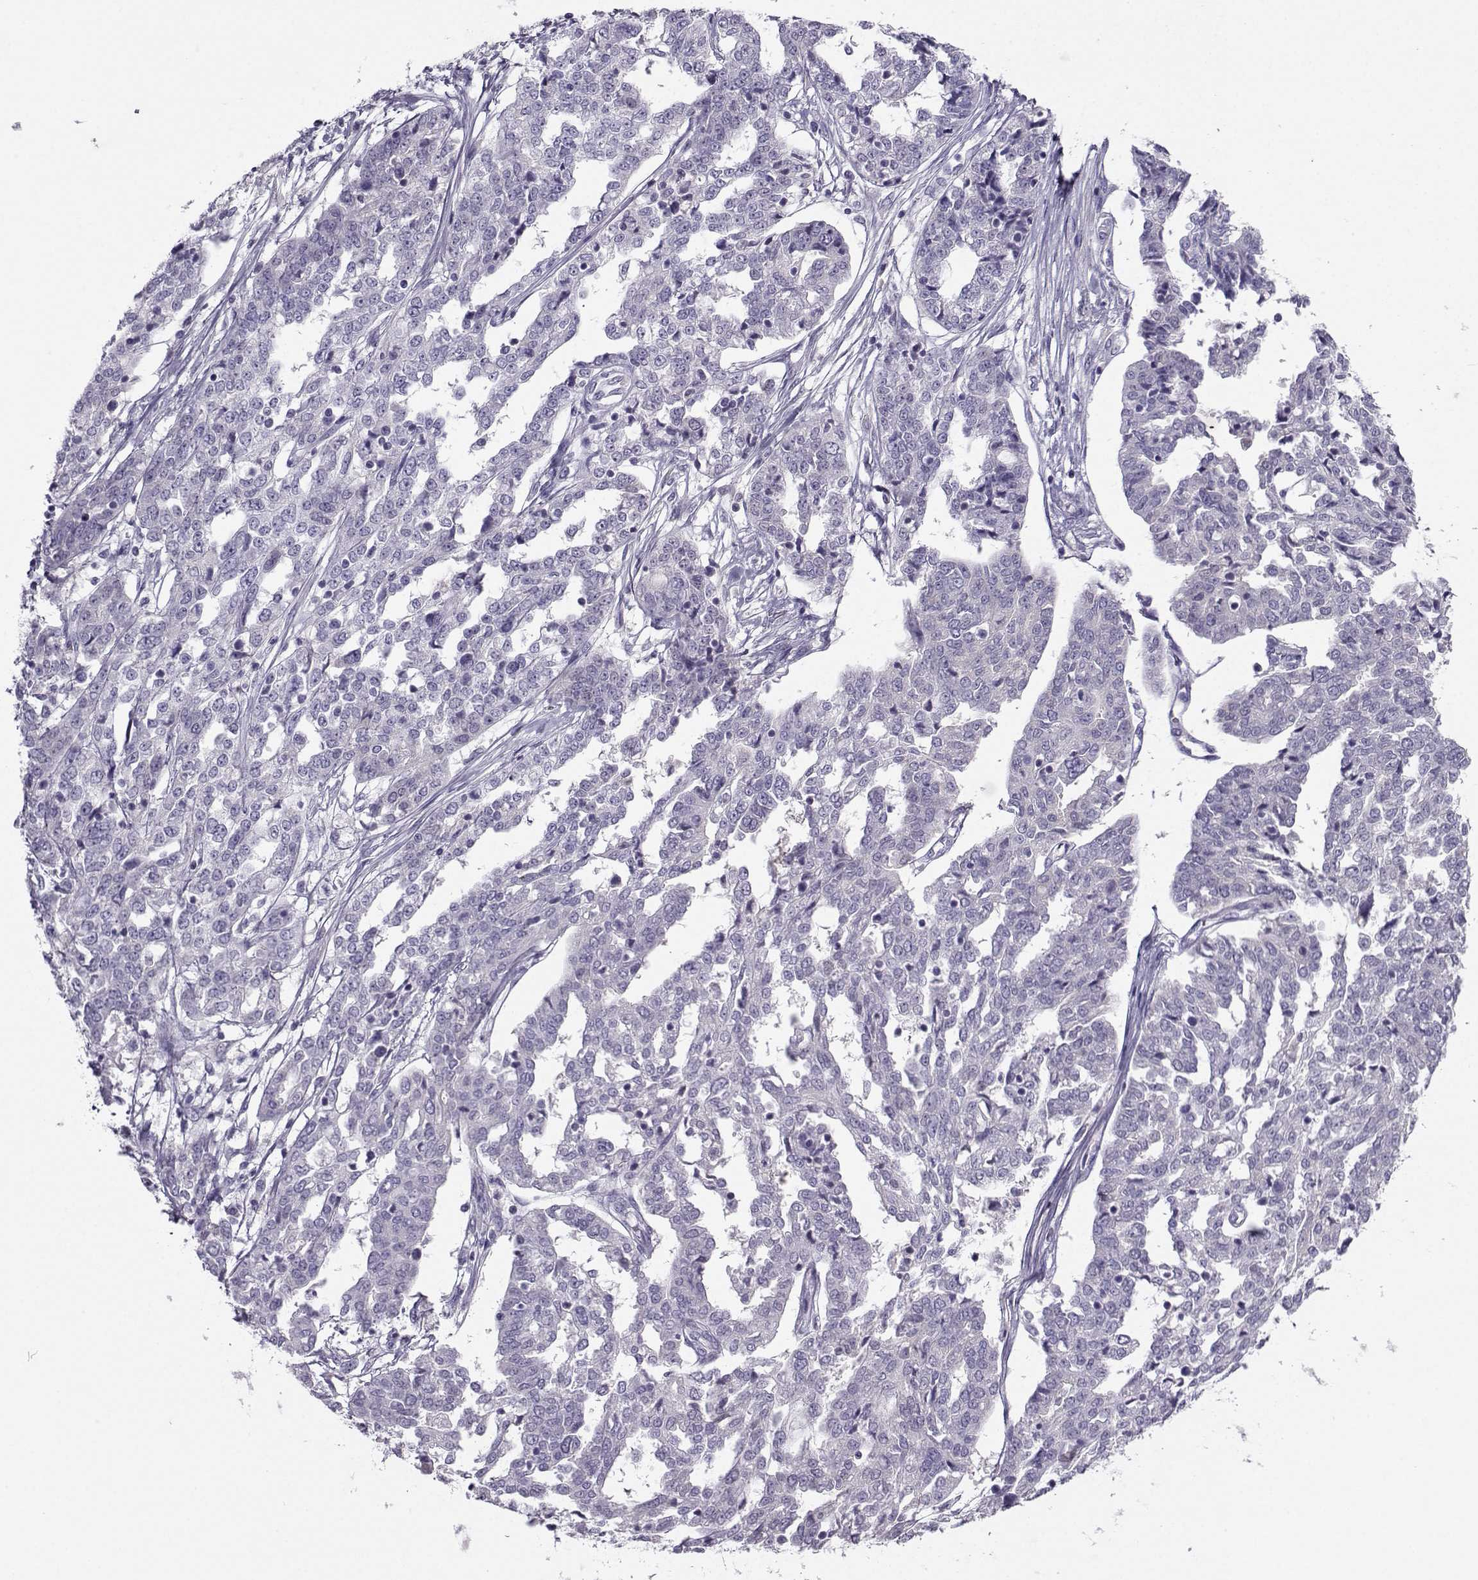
{"staining": {"intensity": "negative", "quantity": "none", "location": "none"}, "tissue": "ovarian cancer", "cell_type": "Tumor cells", "image_type": "cancer", "snomed": [{"axis": "morphology", "description": "Cystadenocarcinoma, serous, NOS"}, {"axis": "topography", "description": "Ovary"}], "caption": "Immunohistochemical staining of ovarian serous cystadenocarcinoma displays no significant staining in tumor cells.", "gene": "ARMC2", "patient": {"sex": "female", "age": 67}}